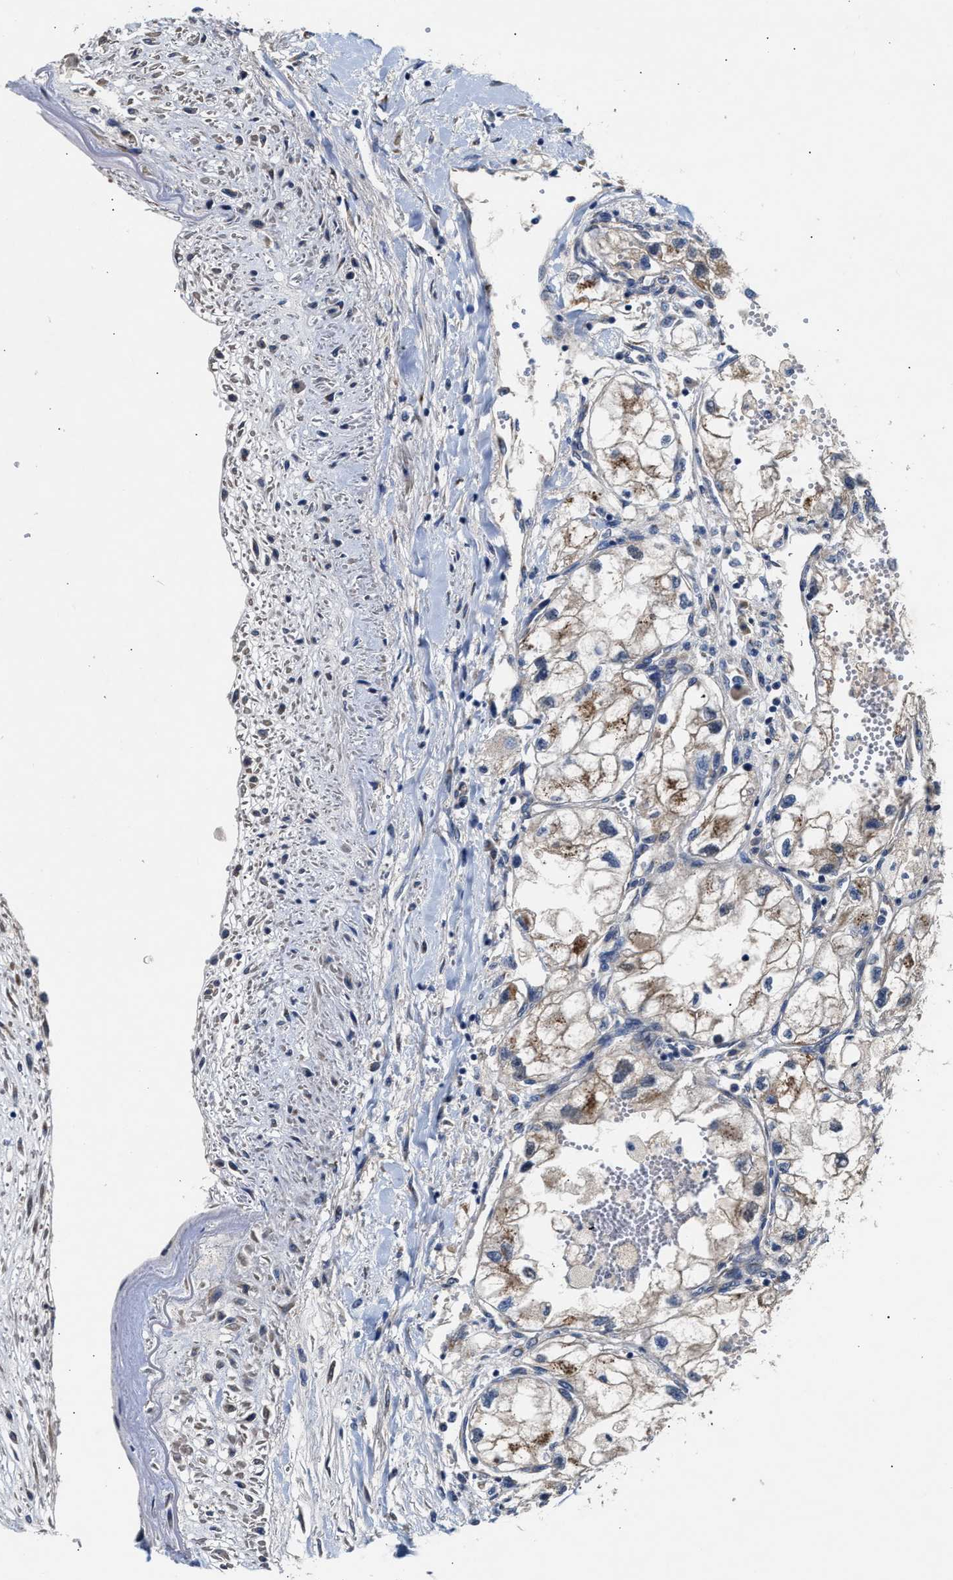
{"staining": {"intensity": "moderate", "quantity": "<25%", "location": "cytoplasmic/membranous"}, "tissue": "renal cancer", "cell_type": "Tumor cells", "image_type": "cancer", "snomed": [{"axis": "morphology", "description": "Adenocarcinoma, NOS"}, {"axis": "topography", "description": "Kidney"}], "caption": "A histopathology image of human renal adenocarcinoma stained for a protein reveals moderate cytoplasmic/membranous brown staining in tumor cells.", "gene": "CCDC146", "patient": {"sex": "female", "age": 70}}